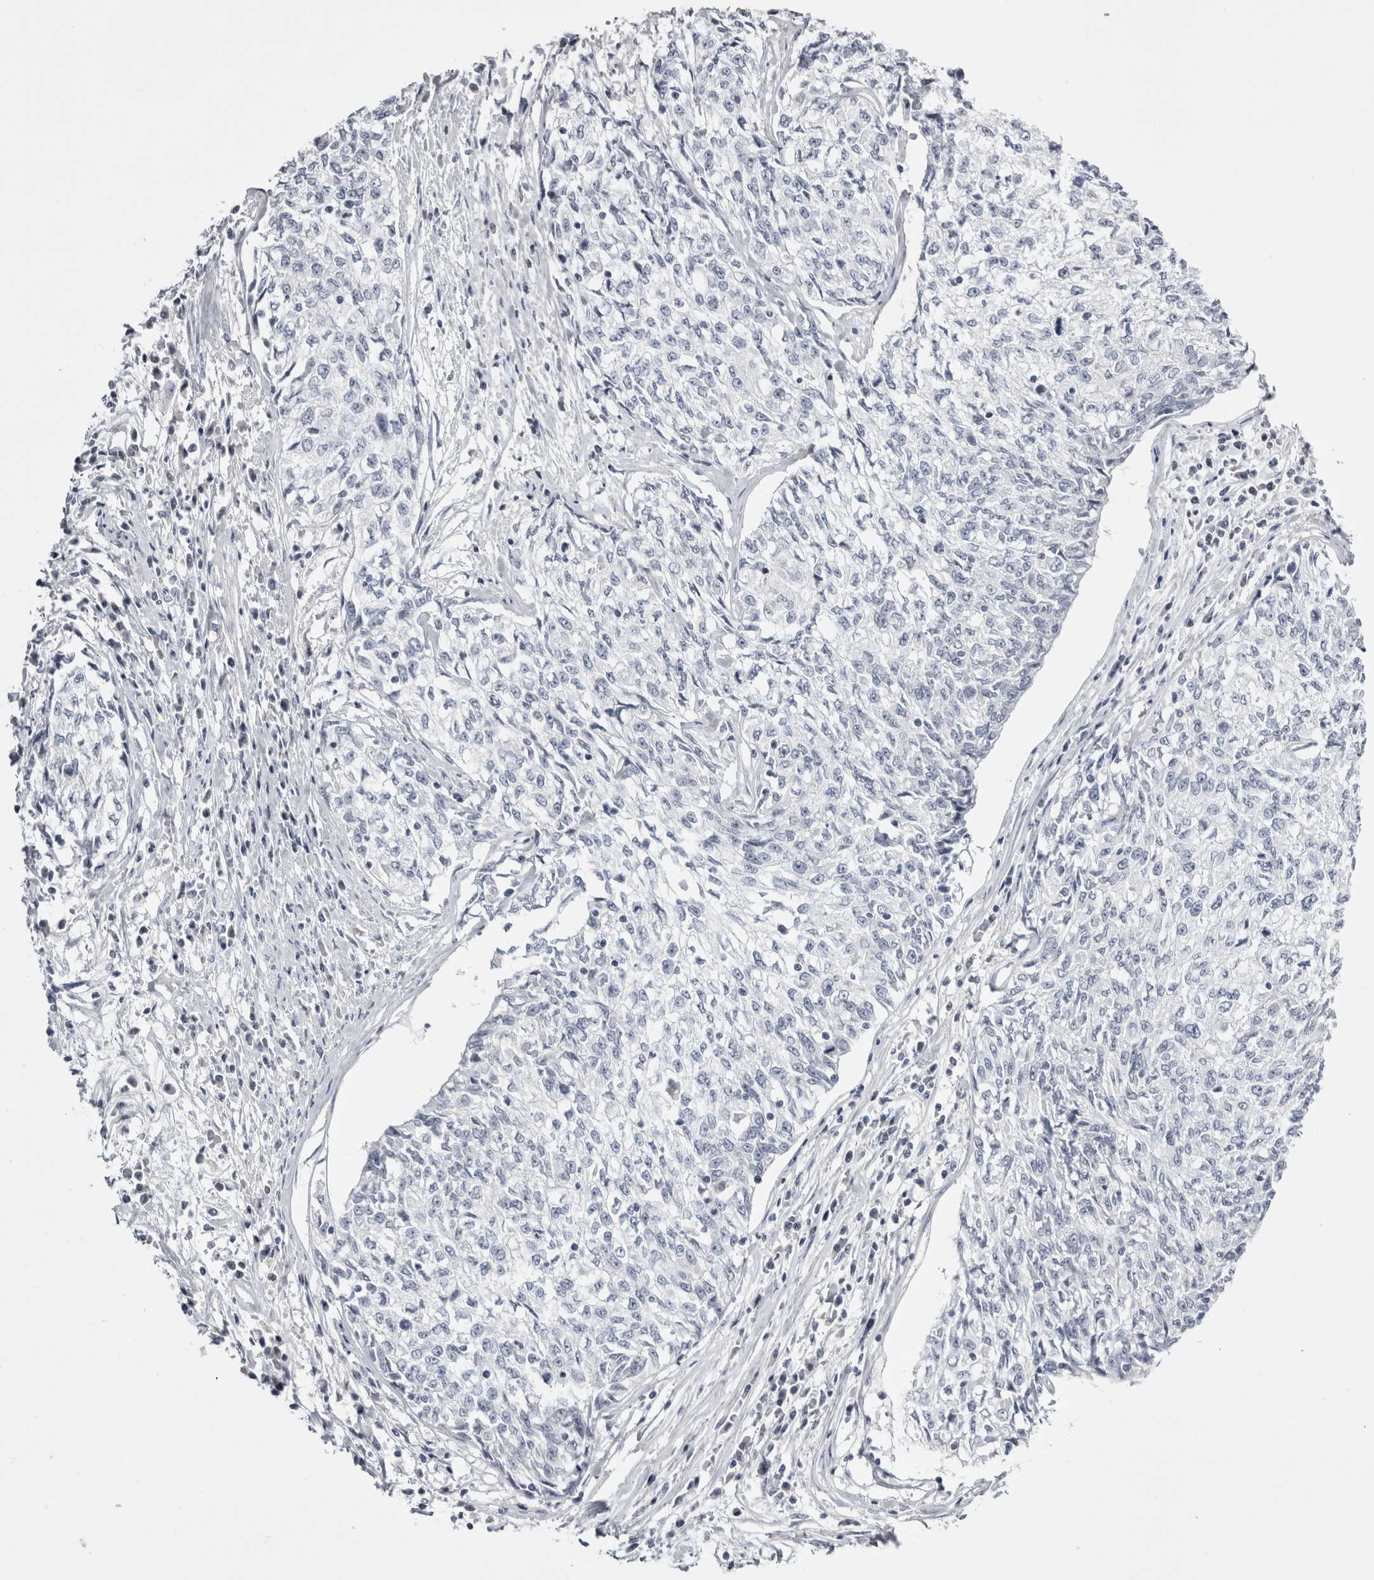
{"staining": {"intensity": "negative", "quantity": "none", "location": "none"}, "tissue": "cervical cancer", "cell_type": "Tumor cells", "image_type": "cancer", "snomed": [{"axis": "morphology", "description": "Squamous cell carcinoma, NOS"}, {"axis": "topography", "description": "Cervix"}], "caption": "The immunohistochemistry (IHC) photomicrograph has no significant expression in tumor cells of cervical cancer tissue.", "gene": "FNDC8", "patient": {"sex": "female", "age": 57}}